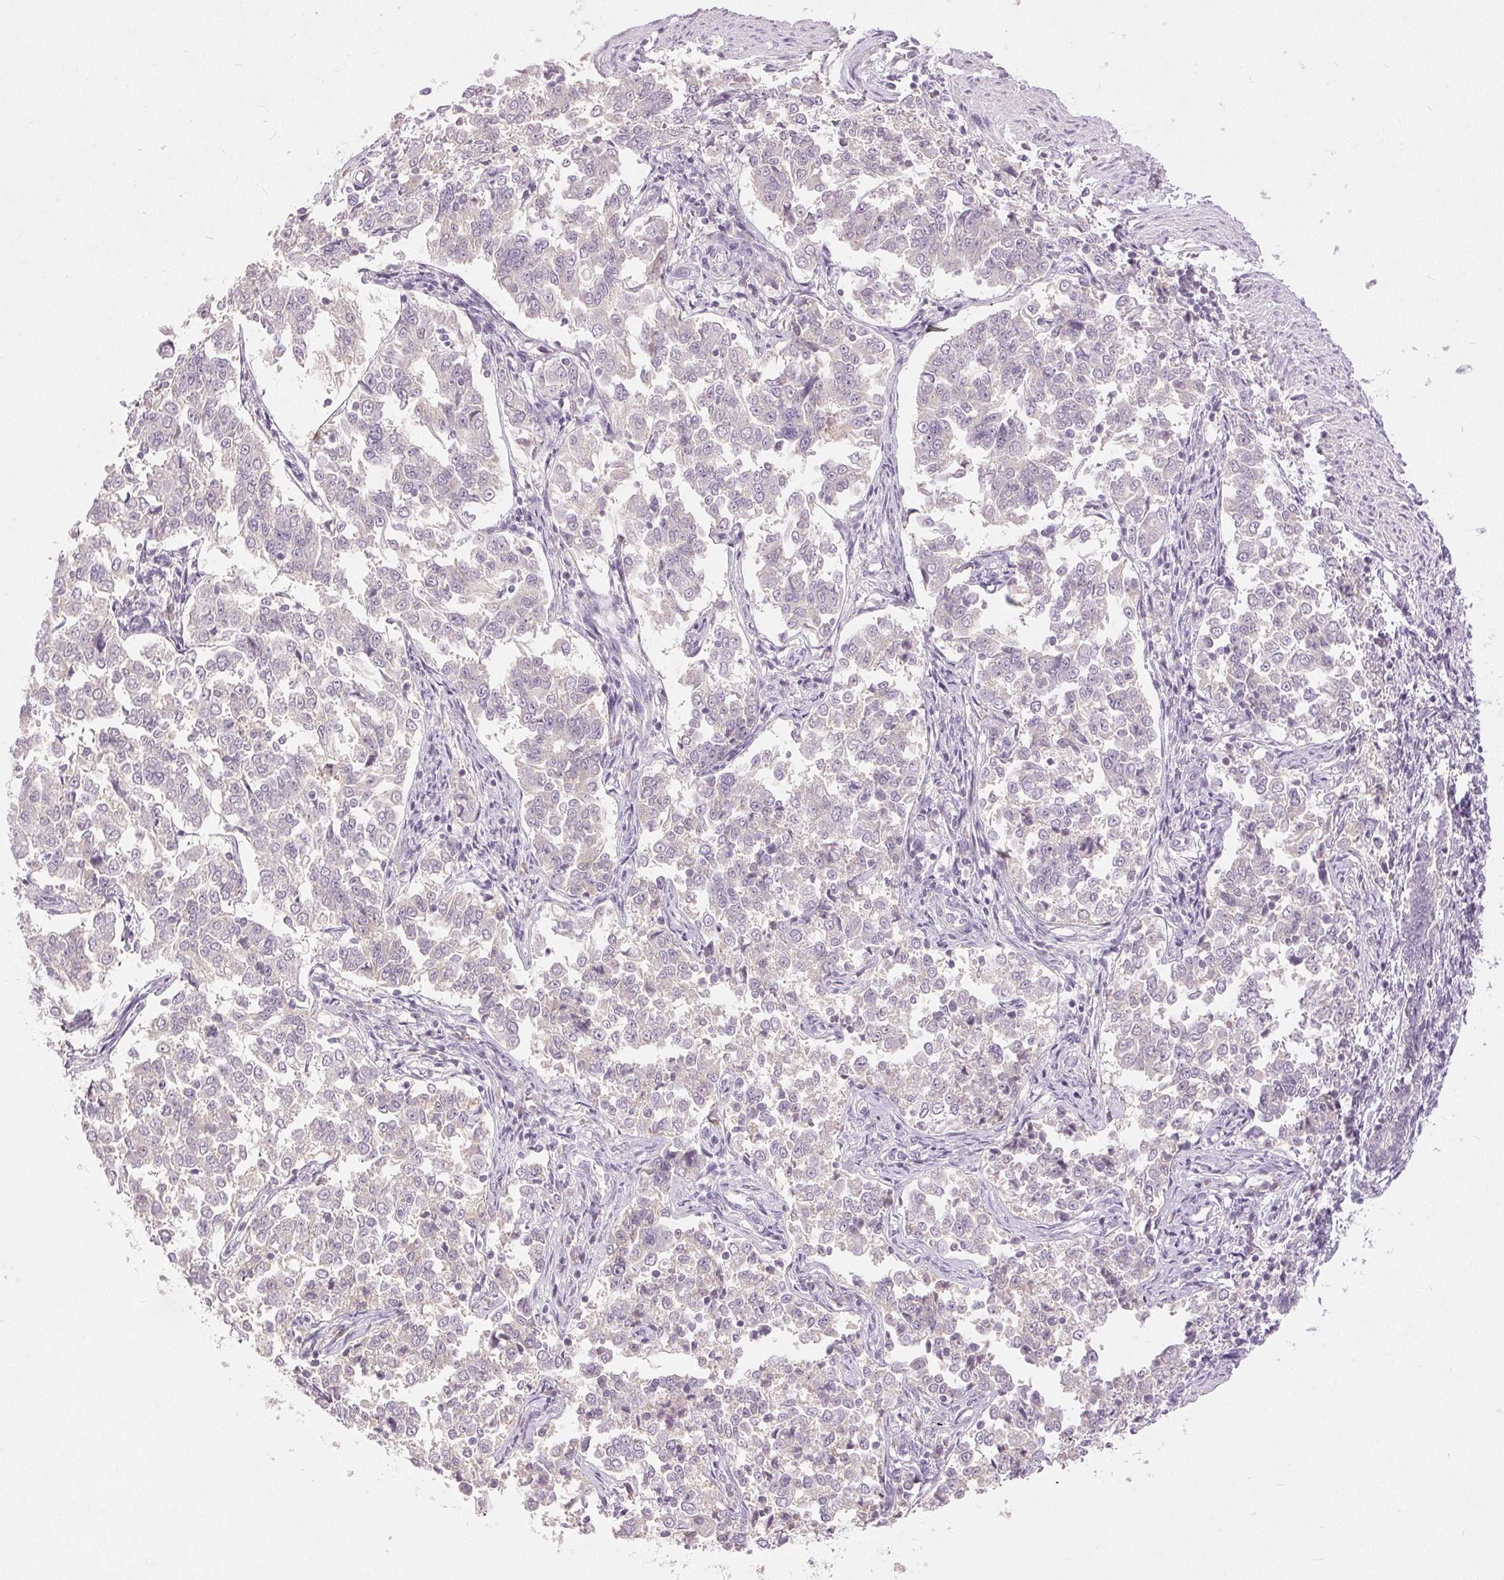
{"staining": {"intensity": "negative", "quantity": "none", "location": "none"}, "tissue": "endometrial cancer", "cell_type": "Tumor cells", "image_type": "cancer", "snomed": [{"axis": "morphology", "description": "Adenocarcinoma, NOS"}, {"axis": "topography", "description": "Endometrium"}], "caption": "Adenocarcinoma (endometrial) was stained to show a protein in brown. There is no significant expression in tumor cells.", "gene": "DSG3", "patient": {"sex": "female", "age": 43}}